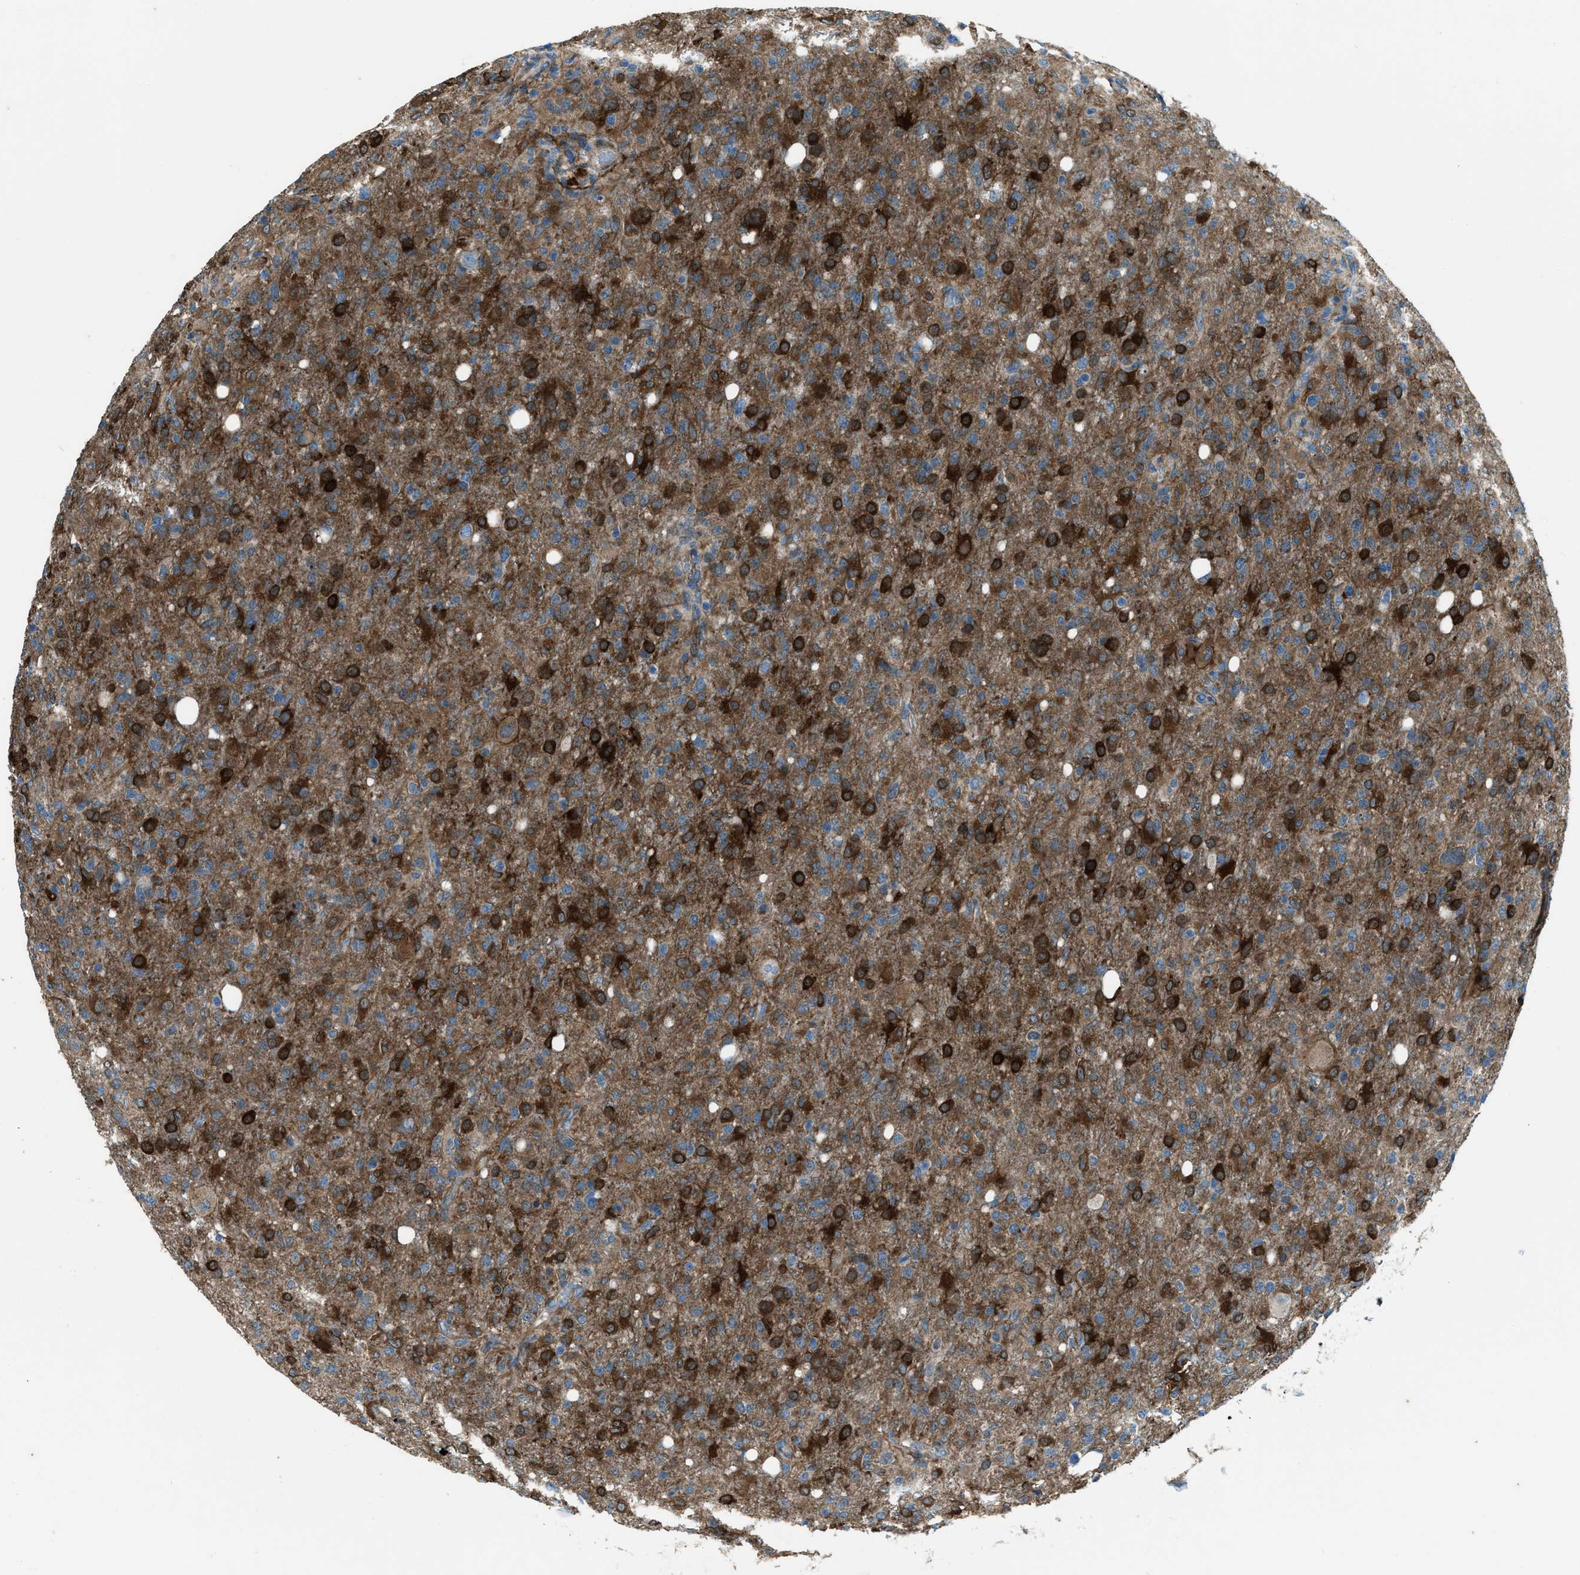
{"staining": {"intensity": "strong", "quantity": ">75%", "location": "cytoplasmic/membranous"}, "tissue": "glioma", "cell_type": "Tumor cells", "image_type": "cancer", "snomed": [{"axis": "morphology", "description": "Glioma, malignant, High grade"}, {"axis": "topography", "description": "Brain"}], "caption": "About >75% of tumor cells in glioma exhibit strong cytoplasmic/membranous protein staining as visualized by brown immunohistochemical staining.", "gene": "SVIL", "patient": {"sex": "female", "age": 57}}